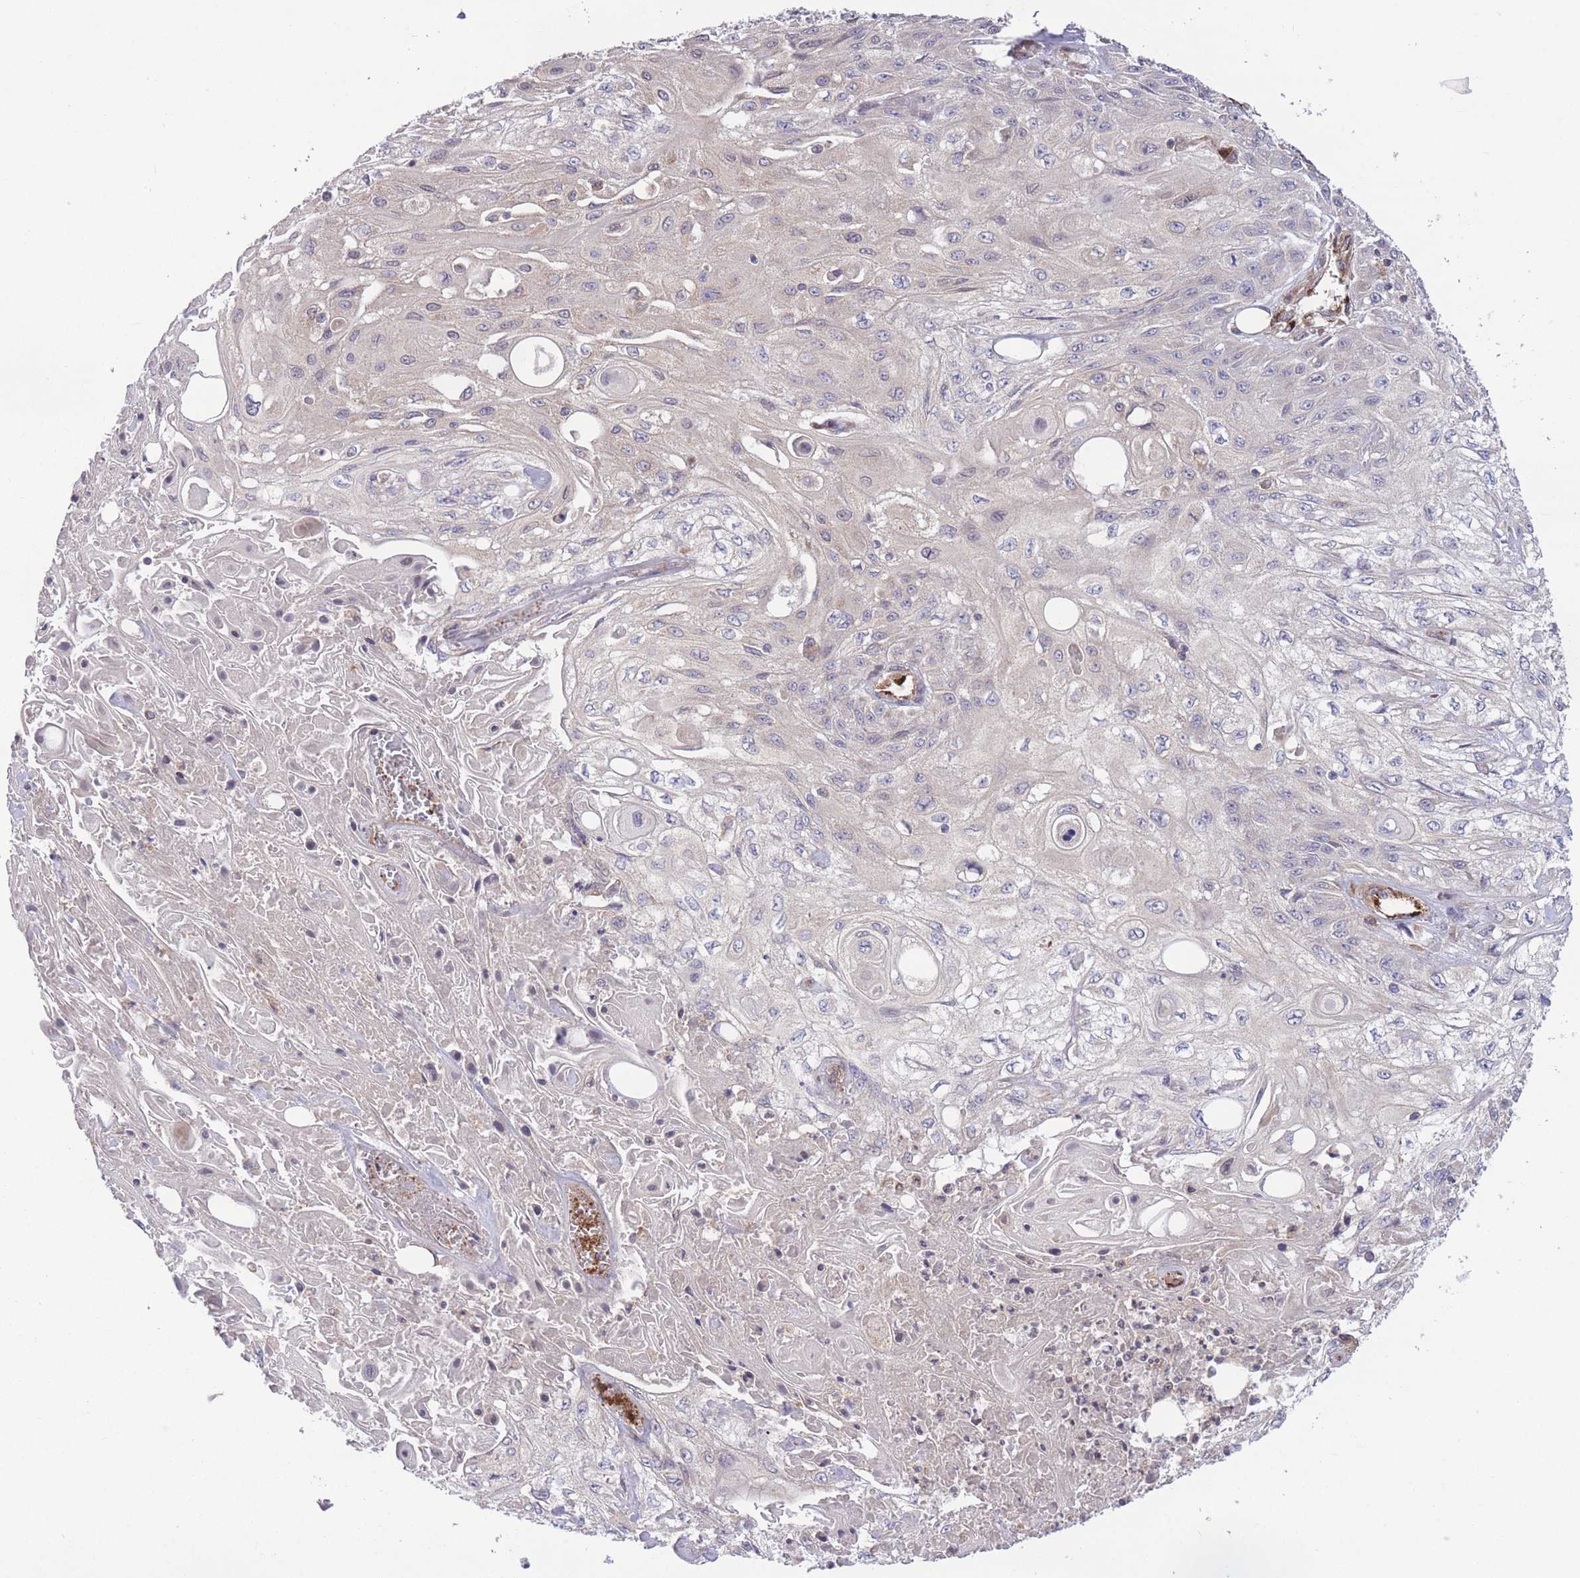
{"staining": {"intensity": "negative", "quantity": "none", "location": "none"}, "tissue": "skin cancer", "cell_type": "Tumor cells", "image_type": "cancer", "snomed": [{"axis": "morphology", "description": "Squamous cell carcinoma, NOS"}, {"axis": "morphology", "description": "Squamous cell carcinoma, metastatic, NOS"}, {"axis": "topography", "description": "Skin"}, {"axis": "topography", "description": "Lymph node"}], "caption": "An image of skin cancer stained for a protein reveals no brown staining in tumor cells. The staining is performed using DAB brown chromogen with nuclei counter-stained in using hematoxylin.", "gene": "CISH", "patient": {"sex": "male", "age": 75}}